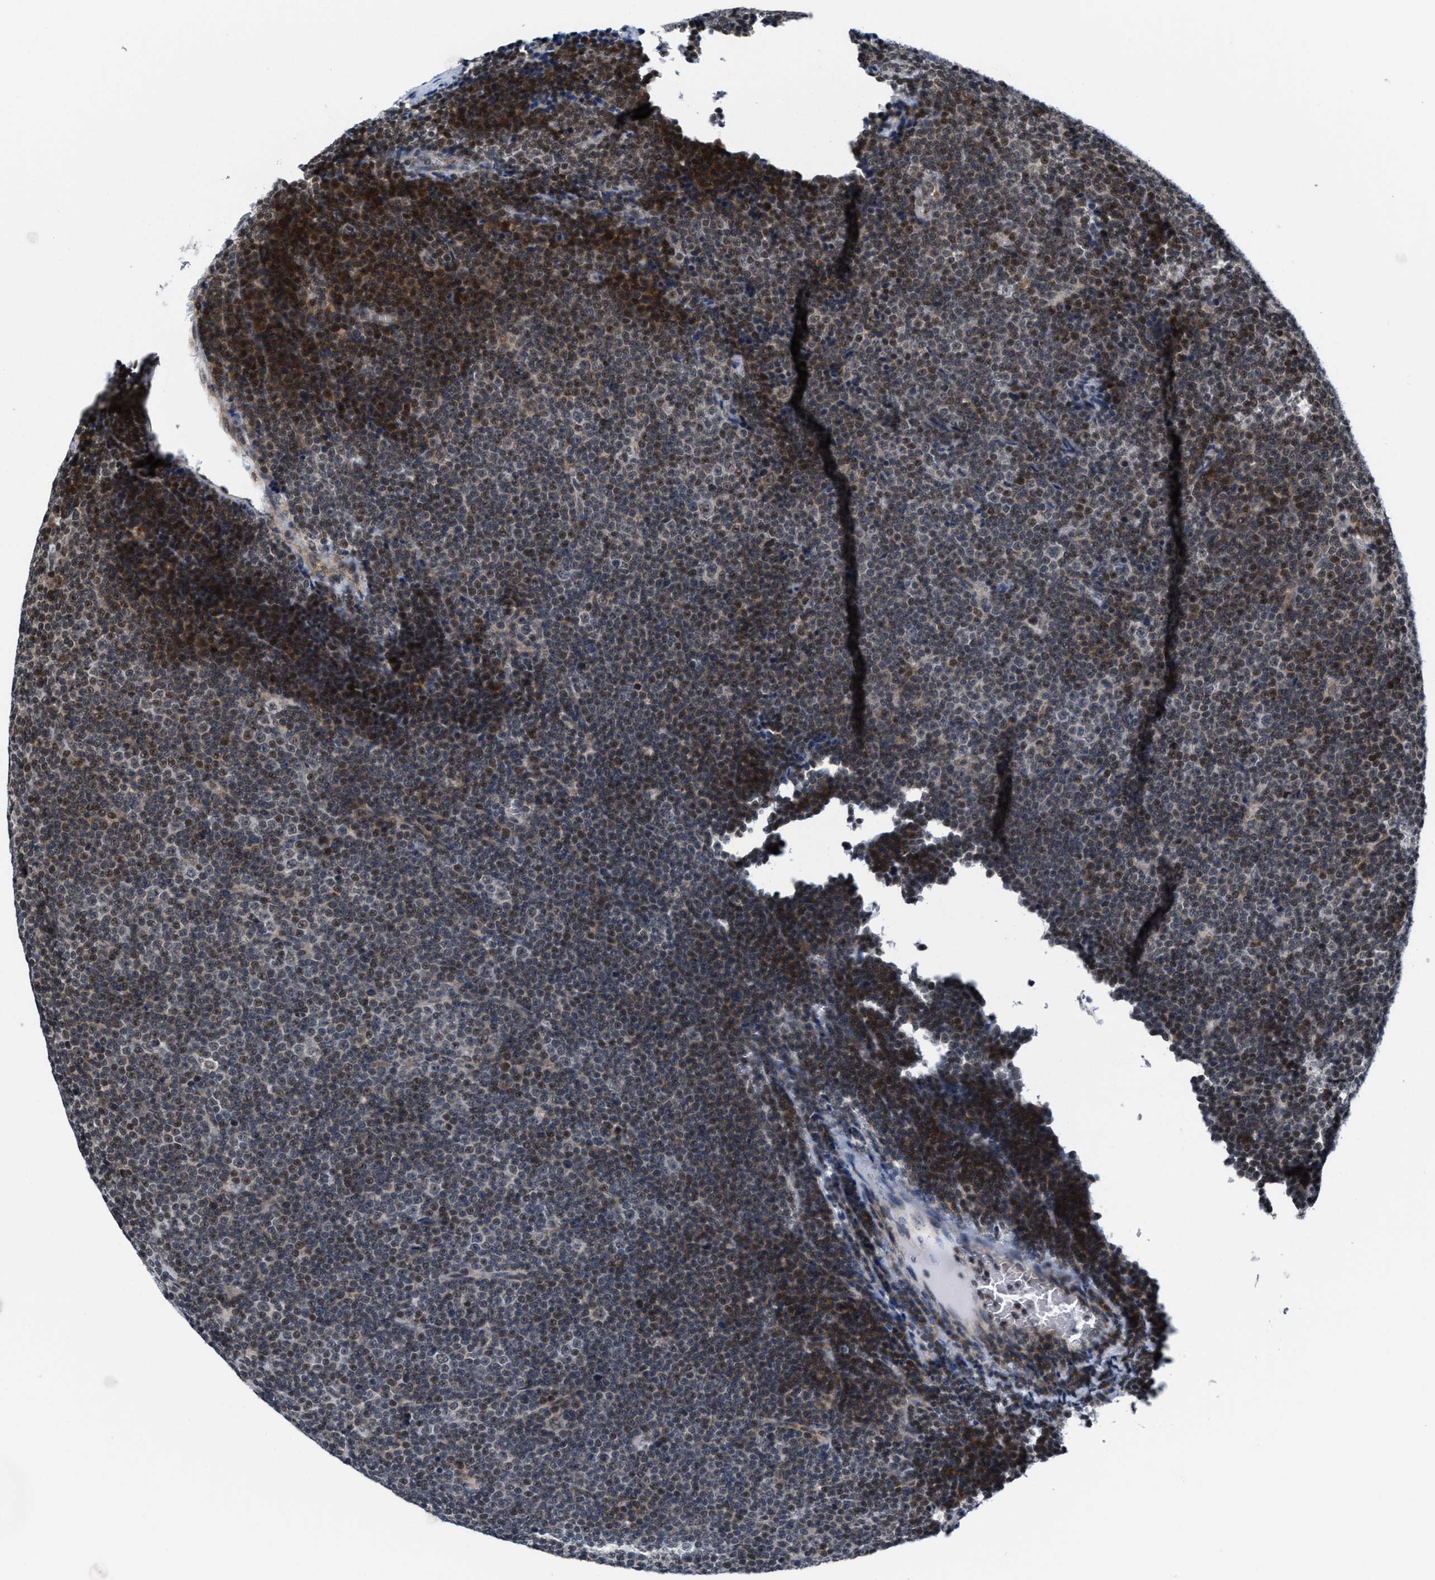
{"staining": {"intensity": "moderate", "quantity": "25%-75%", "location": "nuclear"}, "tissue": "lymphoma", "cell_type": "Tumor cells", "image_type": "cancer", "snomed": [{"axis": "morphology", "description": "Malignant lymphoma, non-Hodgkin's type, Low grade"}, {"axis": "topography", "description": "Lymph node"}], "caption": "Protein positivity by IHC displays moderate nuclear expression in approximately 25%-75% of tumor cells in lymphoma.", "gene": "ANKRD6", "patient": {"sex": "female", "age": 67}}